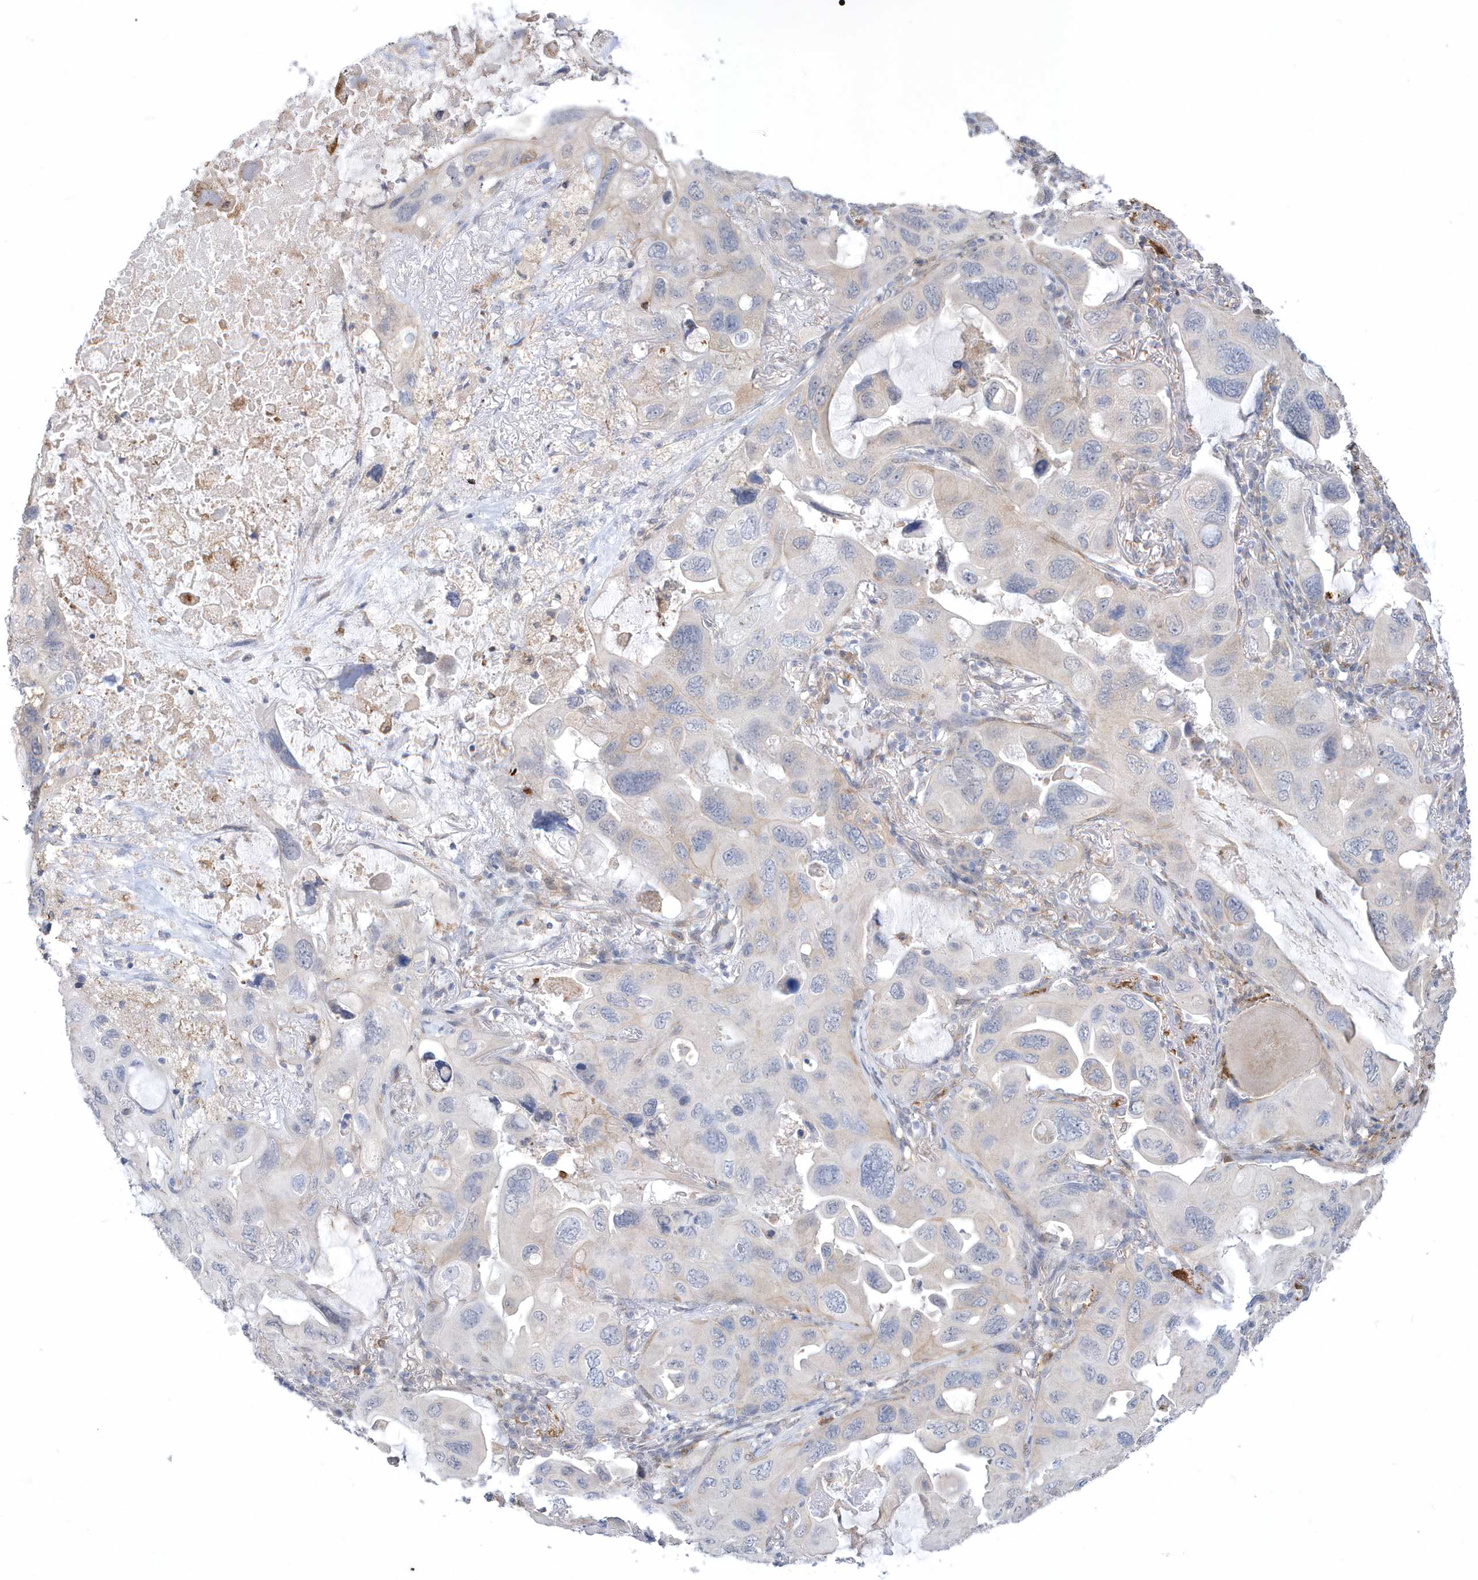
{"staining": {"intensity": "negative", "quantity": "none", "location": "none"}, "tissue": "lung cancer", "cell_type": "Tumor cells", "image_type": "cancer", "snomed": [{"axis": "morphology", "description": "Squamous cell carcinoma, NOS"}, {"axis": "topography", "description": "Lung"}], "caption": "DAB (3,3'-diaminobenzidine) immunohistochemical staining of human lung cancer (squamous cell carcinoma) reveals no significant expression in tumor cells.", "gene": "TSPEAR", "patient": {"sex": "female", "age": 73}}